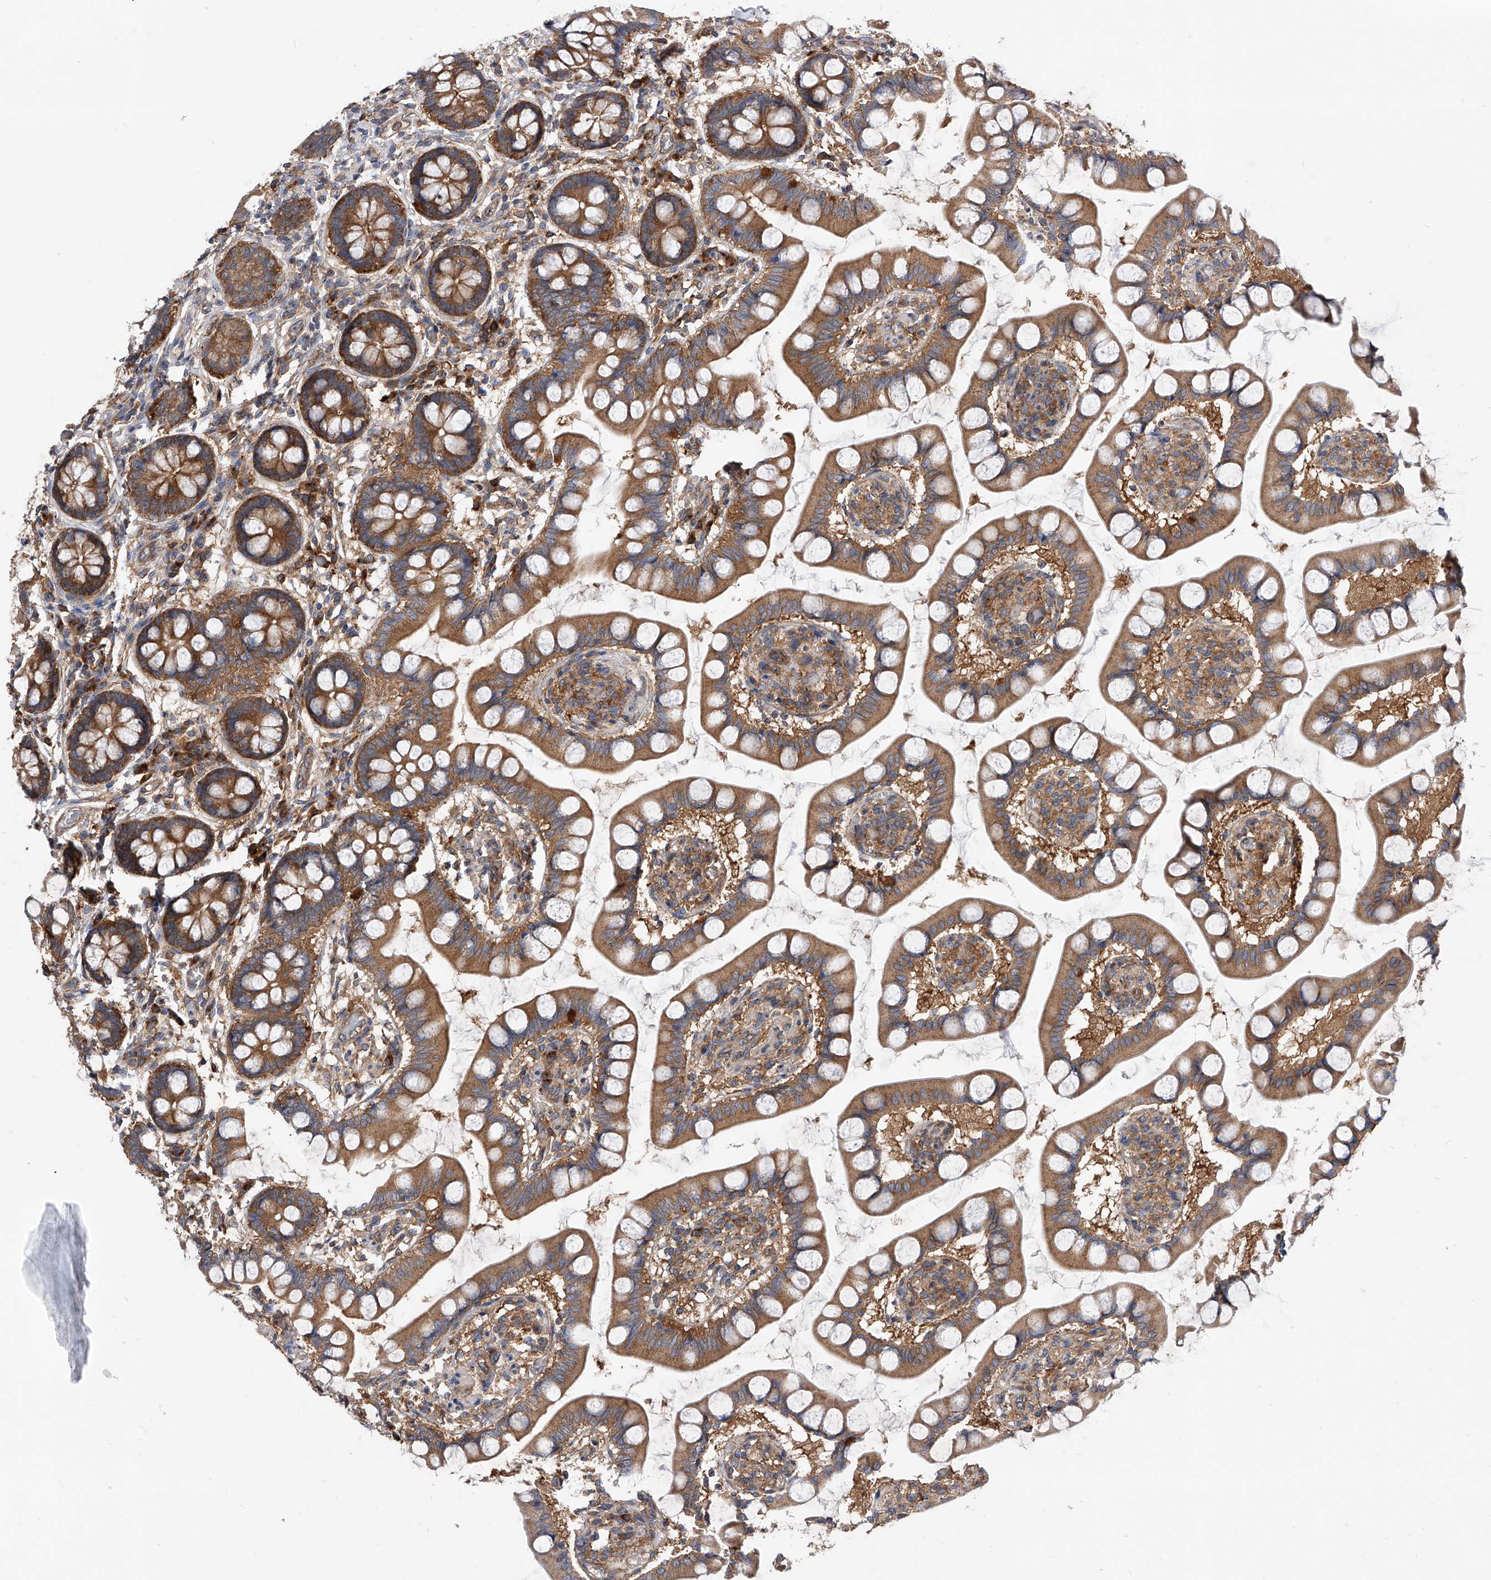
{"staining": {"intensity": "moderate", "quantity": ">75%", "location": "cytoplasmic/membranous"}, "tissue": "small intestine", "cell_type": "Glandular cells", "image_type": "normal", "snomed": [{"axis": "morphology", "description": "Normal tissue, NOS"}, {"axis": "topography", "description": "Small intestine"}], "caption": "A brown stain labels moderate cytoplasmic/membranous positivity of a protein in glandular cells of benign human small intestine. Using DAB (brown) and hematoxylin (blue) stains, captured at high magnification using brightfield microscopy.", "gene": "CFAP410", "patient": {"sex": "male", "age": 52}}